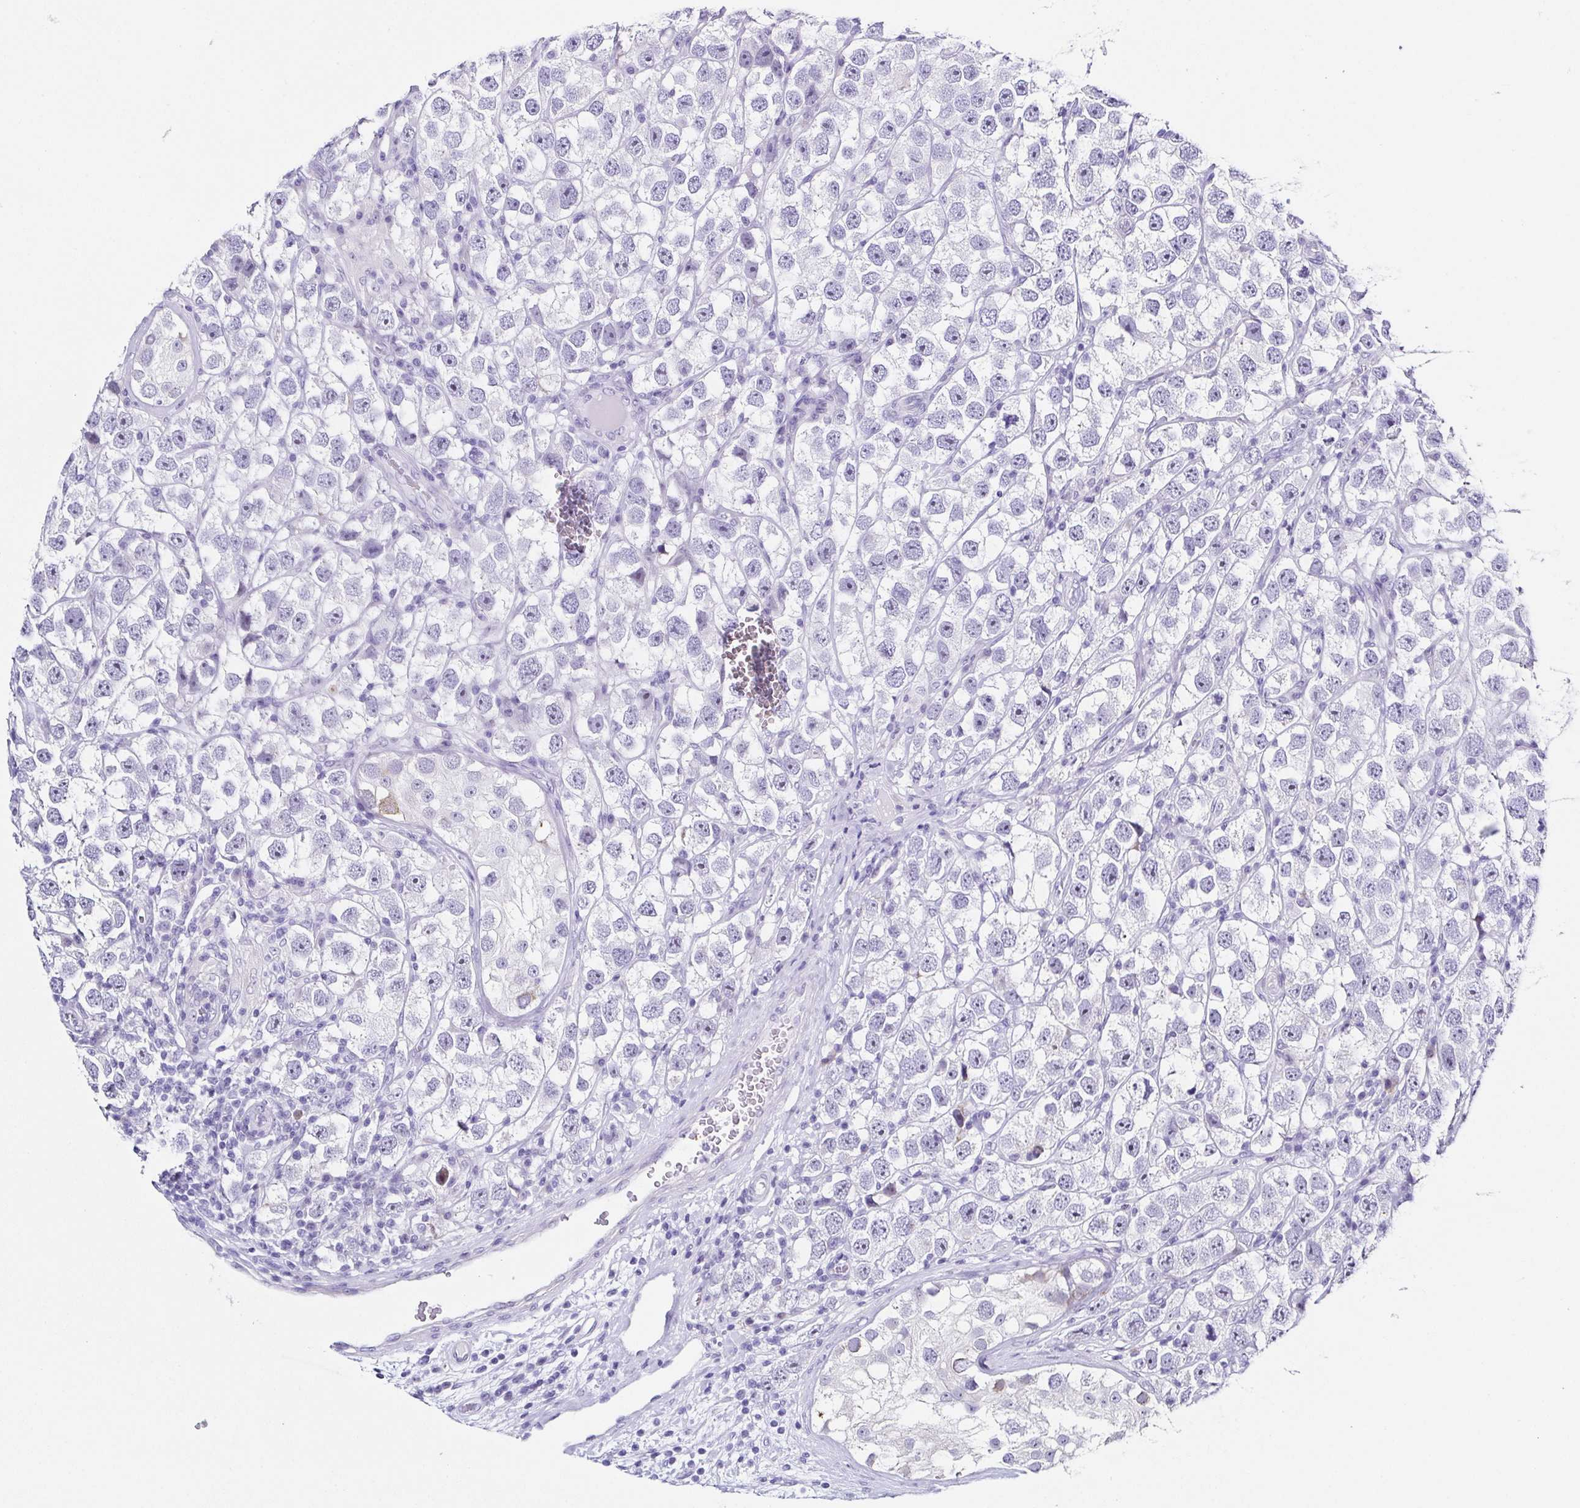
{"staining": {"intensity": "negative", "quantity": "none", "location": "none"}, "tissue": "testis cancer", "cell_type": "Tumor cells", "image_type": "cancer", "snomed": [{"axis": "morphology", "description": "Seminoma, NOS"}, {"axis": "topography", "description": "Testis"}], "caption": "The micrograph exhibits no significant positivity in tumor cells of testis cancer. (DAB (3,3'-diaminobenzidine) IHC with hematoxylin counter stain).", "gene": "TNNT2", "patient": {"sex": "male", "age": 26}}